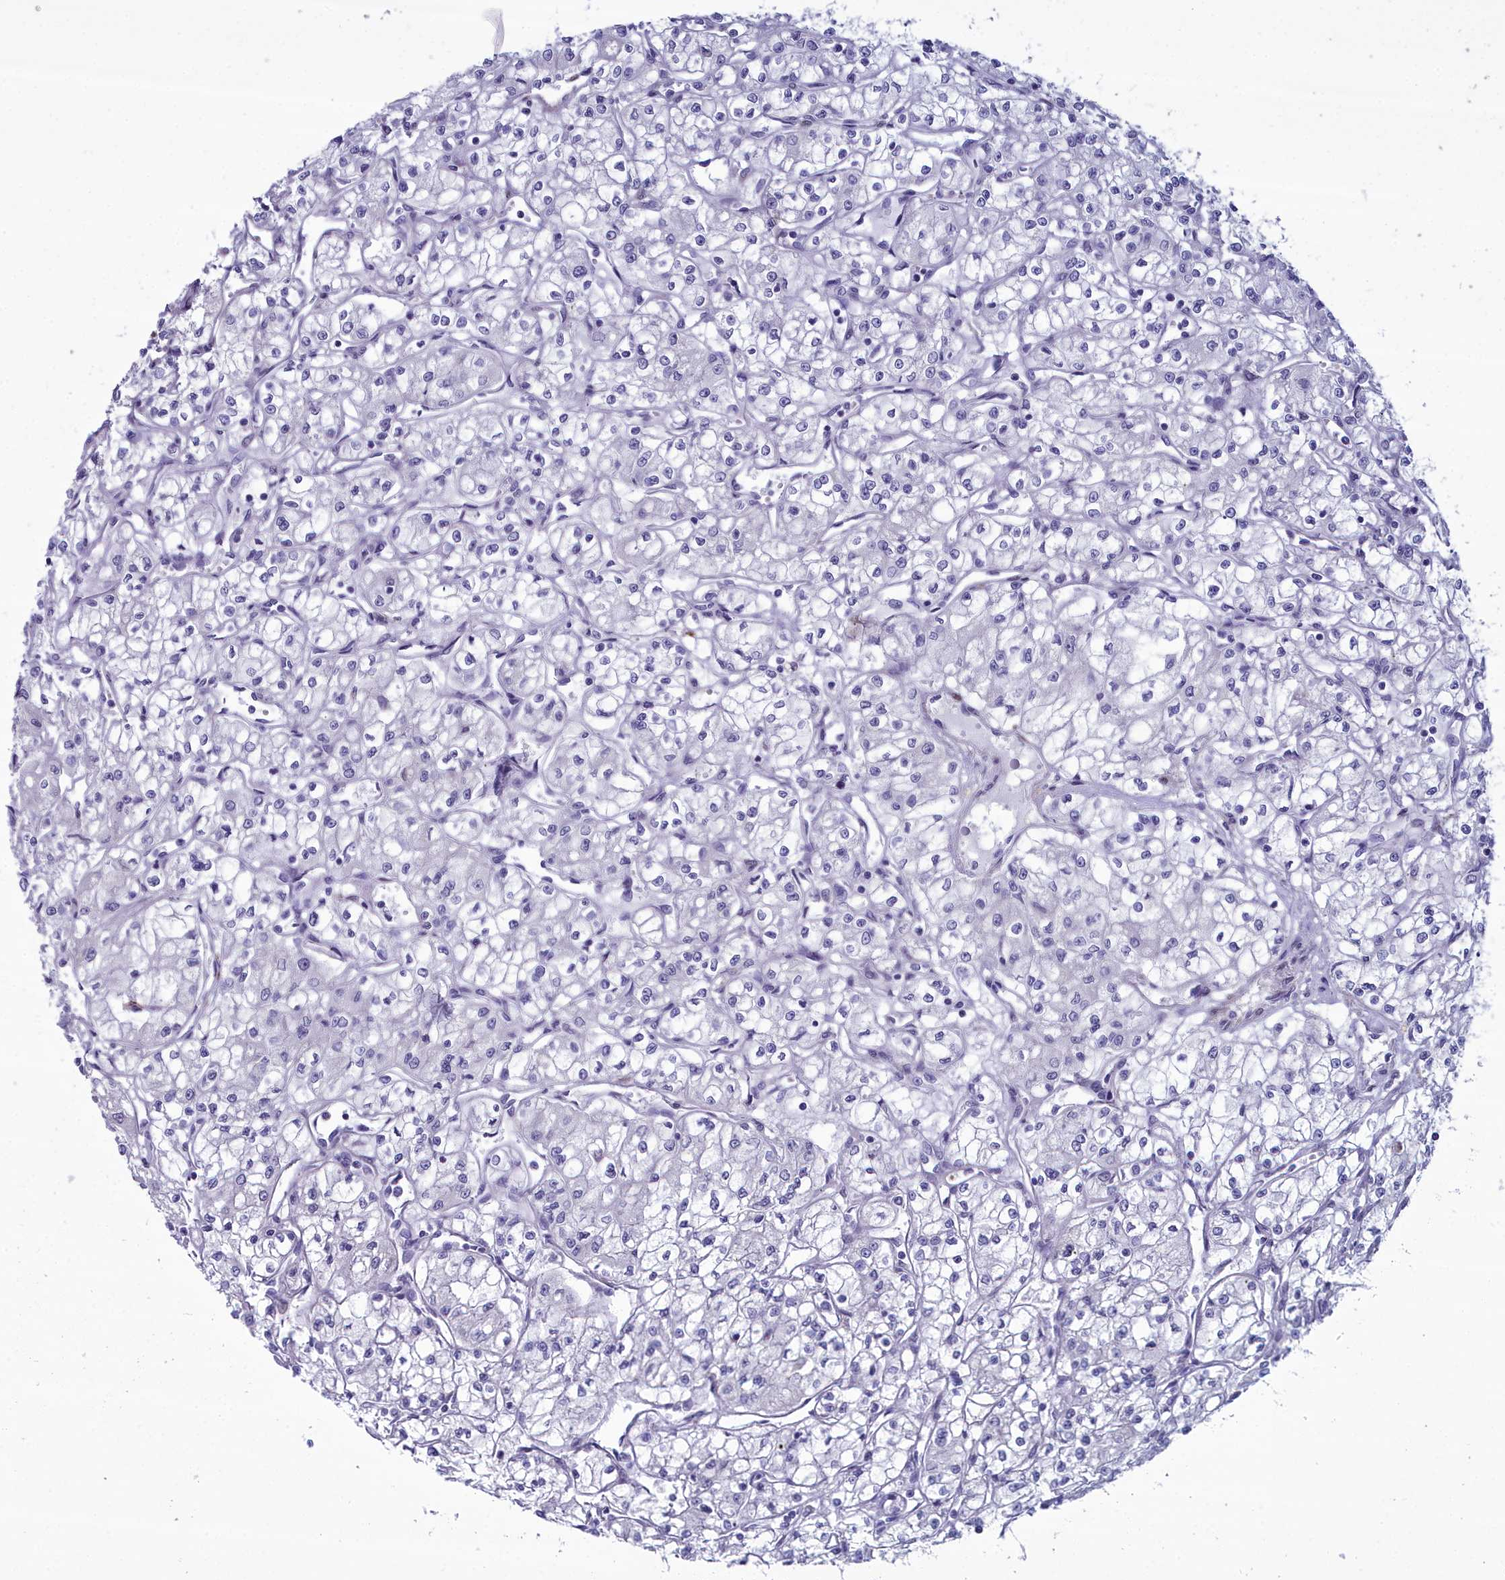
{"staining": {"intensity": "negative", "quantity": "none", "location": "none"}, "tissue": "renal cancer", "cell_type": "Tumor cells", "image_type": "cancer", "snomed": [{"axis": "morphology", "description": "Adenocarcinoma, NOS"}, {"axis": "topography", "description": "Kidney"}], "caption": "DAB (3,3'-diaminobenzidine) immunohistochemical staining of renal cancer displays no significant expression in tumor cells.", "gene": "PPP1R14A", "patient": {"sex": "male", "age": 59}}